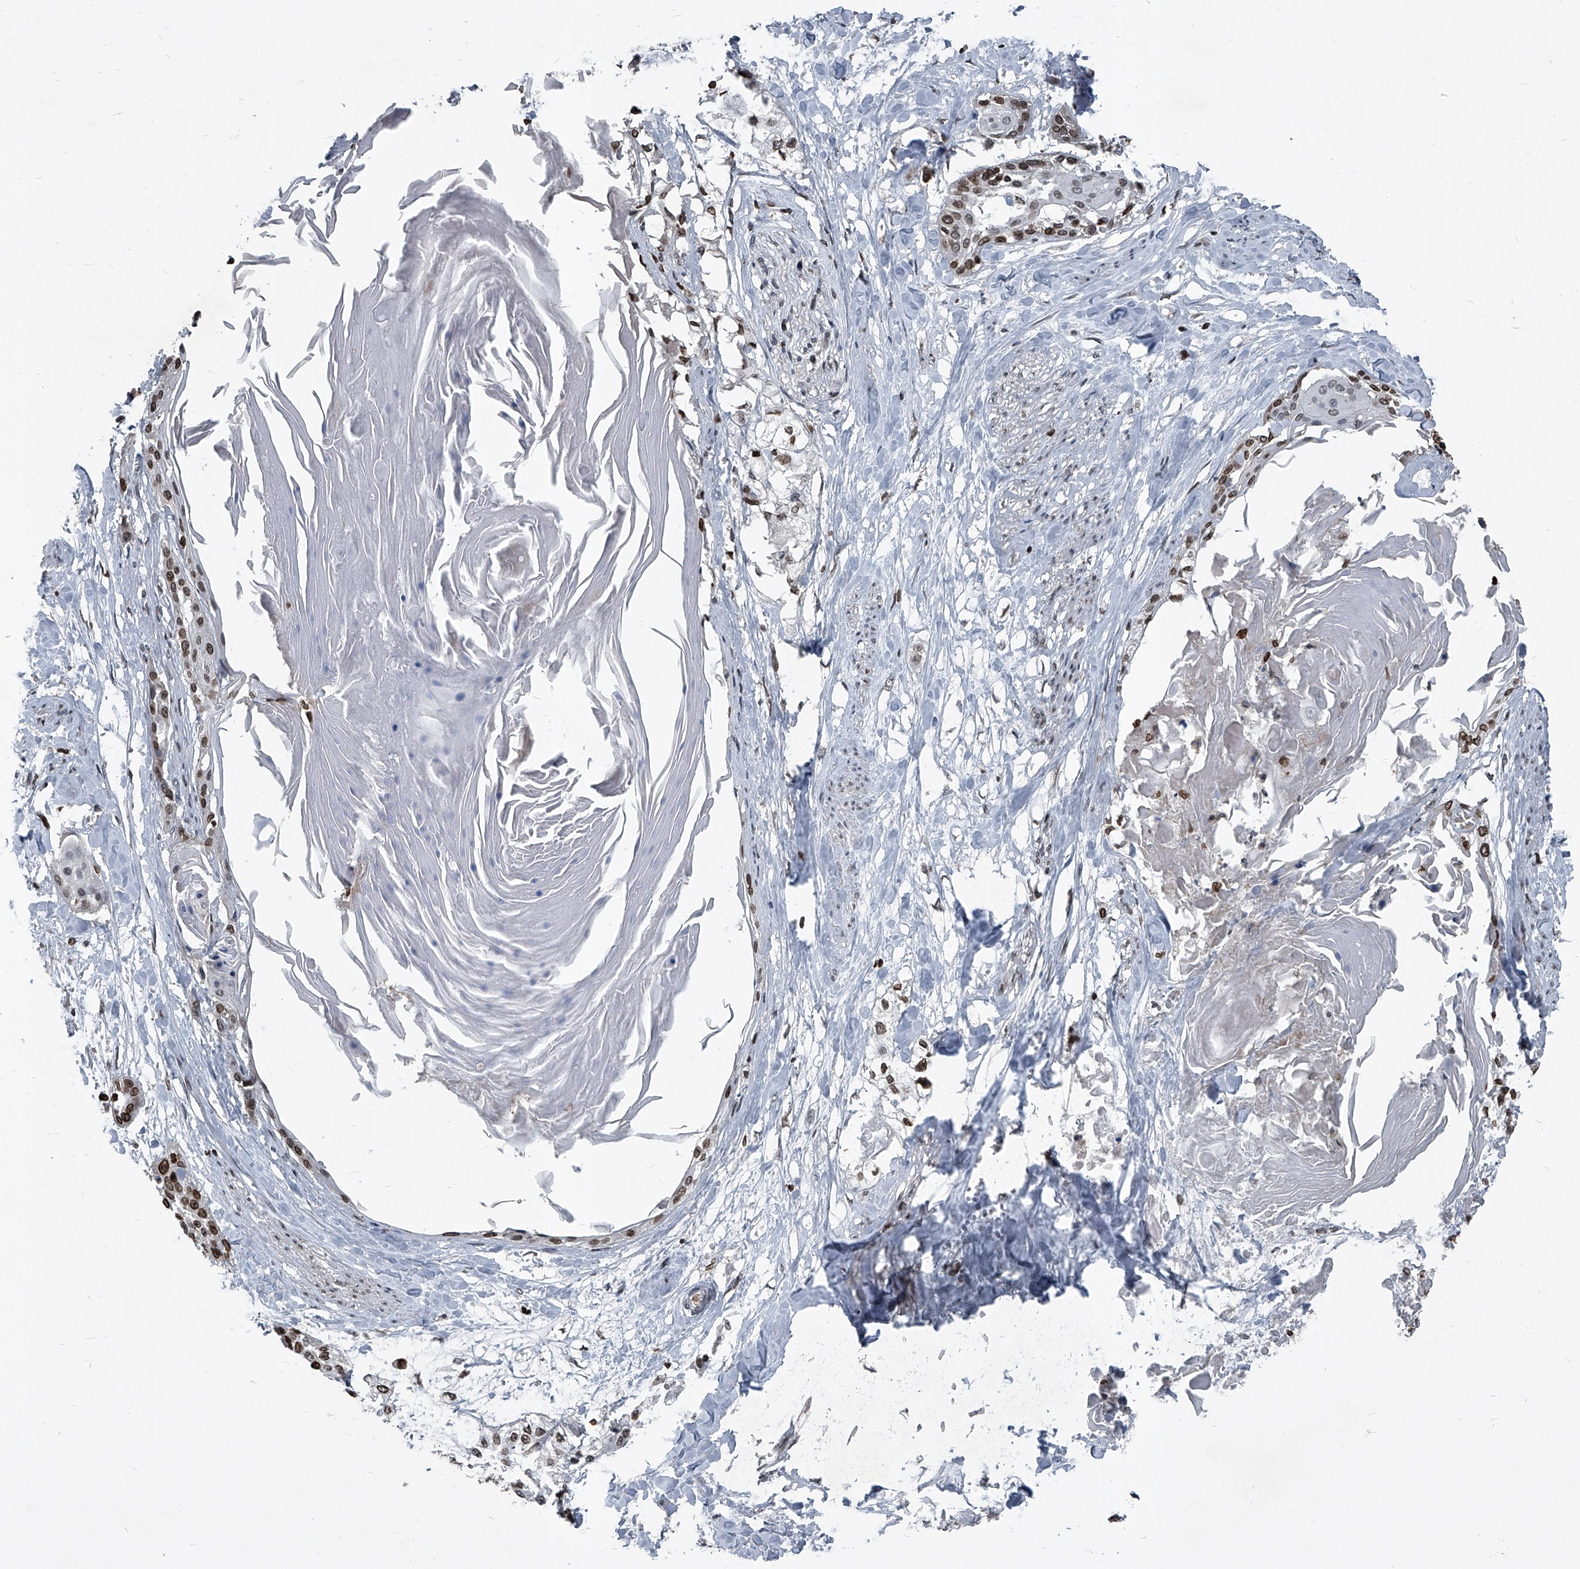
{"staining": {"intensity": "moderate", "quantity": "25%-75%", "location": "cytoplasmic/membranous,nuclear"}, "tissue": "cervical cancer", "cell_type": "Tumor cells", "image_type": "cancer", "snomed": [{"axis": "morphology", "description": "Squamous cell carcinoma, NOS"}, {"axis": "topography", "description": "Cervix"}], "caption": "Protein expression analysis of squamous cell carcinoma (cervical) reveals moderate cytoplasmic/membranous and nuclear staining in approximately 25%-75% of tumor cells.", "gene": "PHF20", "patient": {"sex": "female", "age": 57}}